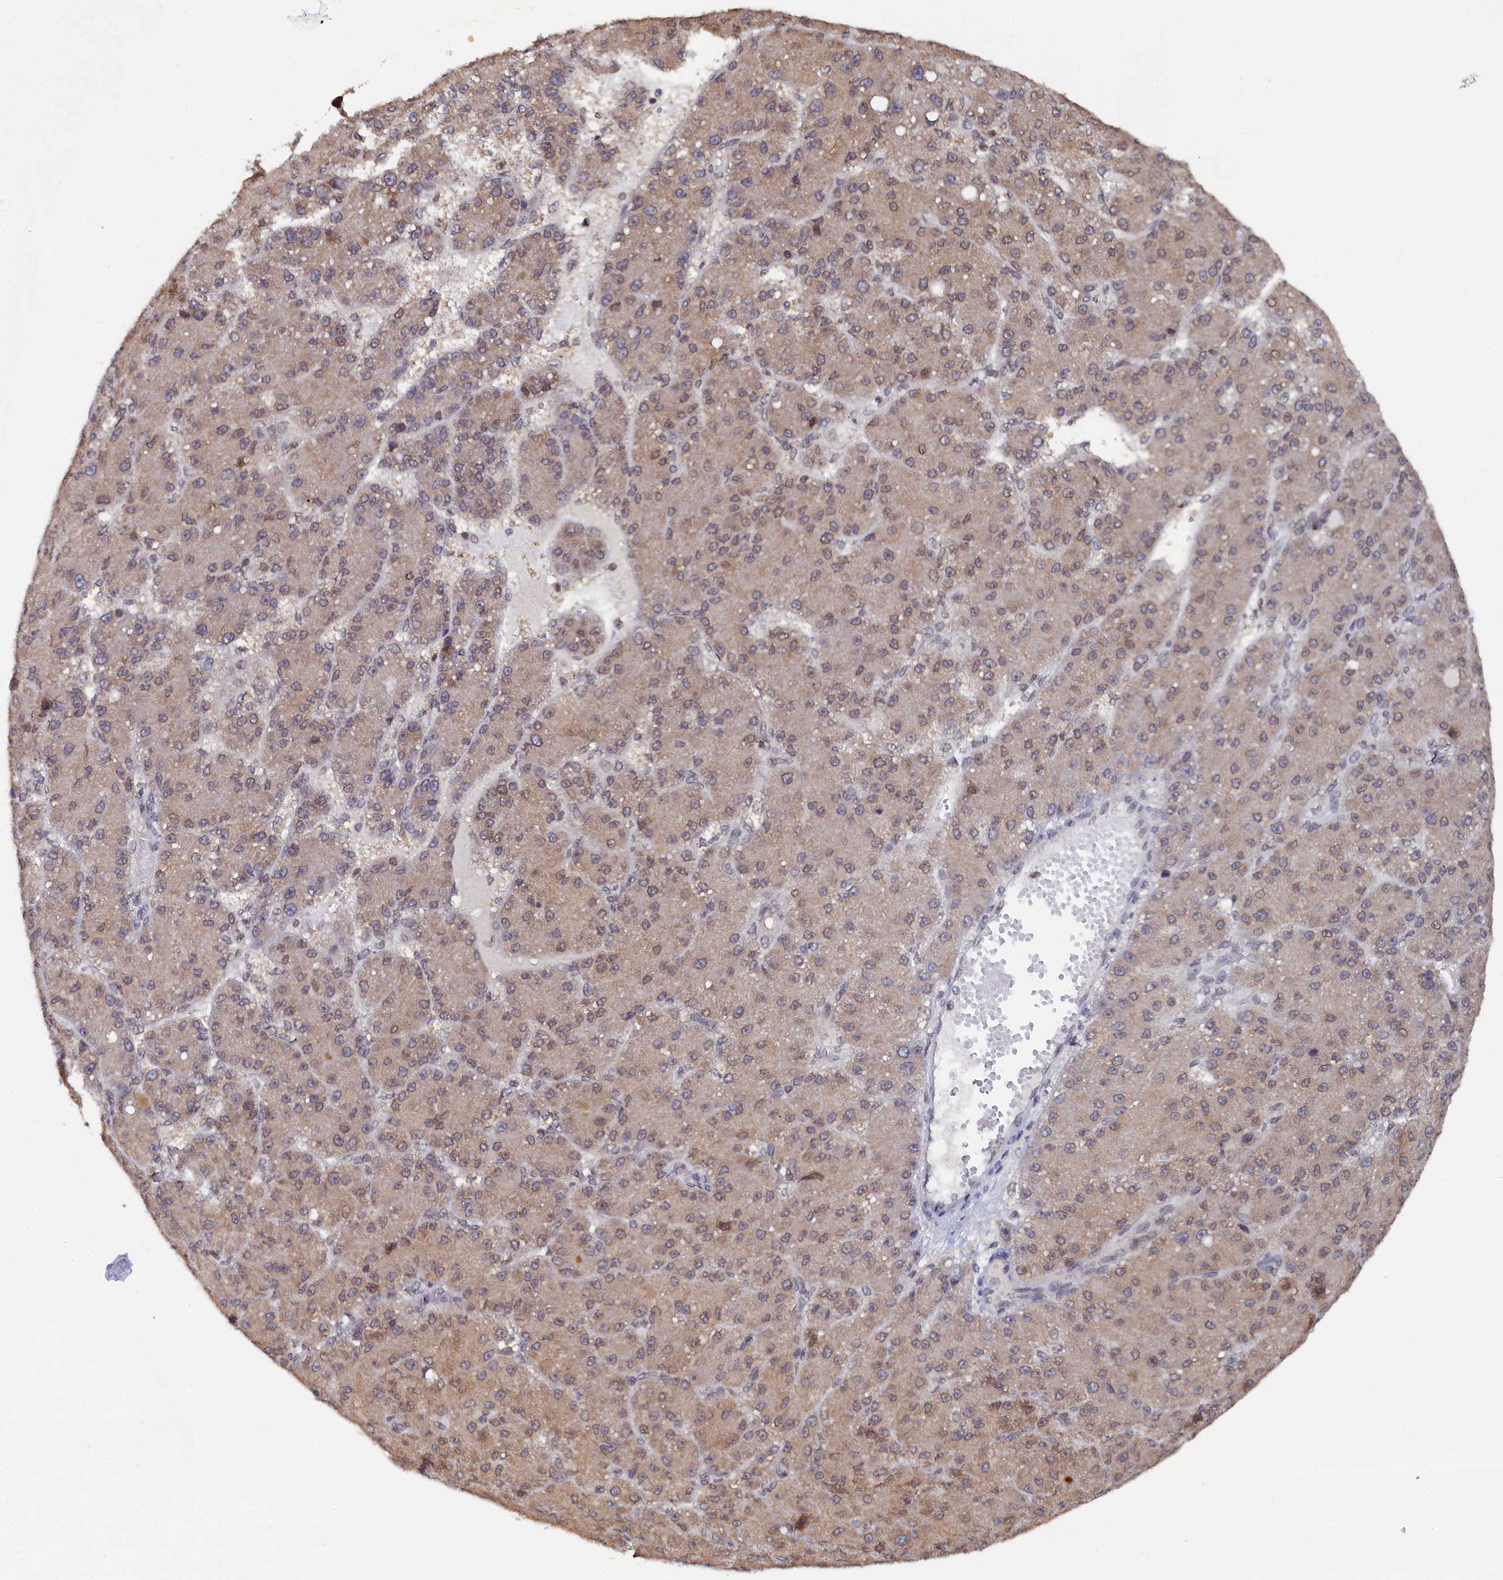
{"staining": {"intensity": "weak", "quantity": ">75%", "location": "cytoplasmic/membranous,nuclear"}, "tissue": "liver cancer", "cell_type": "Tumor cells", "image_type": "cancer", "snomed": [{"axis": "morphology", "description": "Carcinoma, Hepatocellular, NOS"}, {"axis": "topography", "description": "Liver"}], "caption": "A photomicrograph of human liver hepatocellular carcinoma stained for a protein displays weak cytoplasmic/membranous and nuclear brown staining in tumor cells.", "gene": "ANKEF1", "patient": {"sex": "male", "age": 67}}